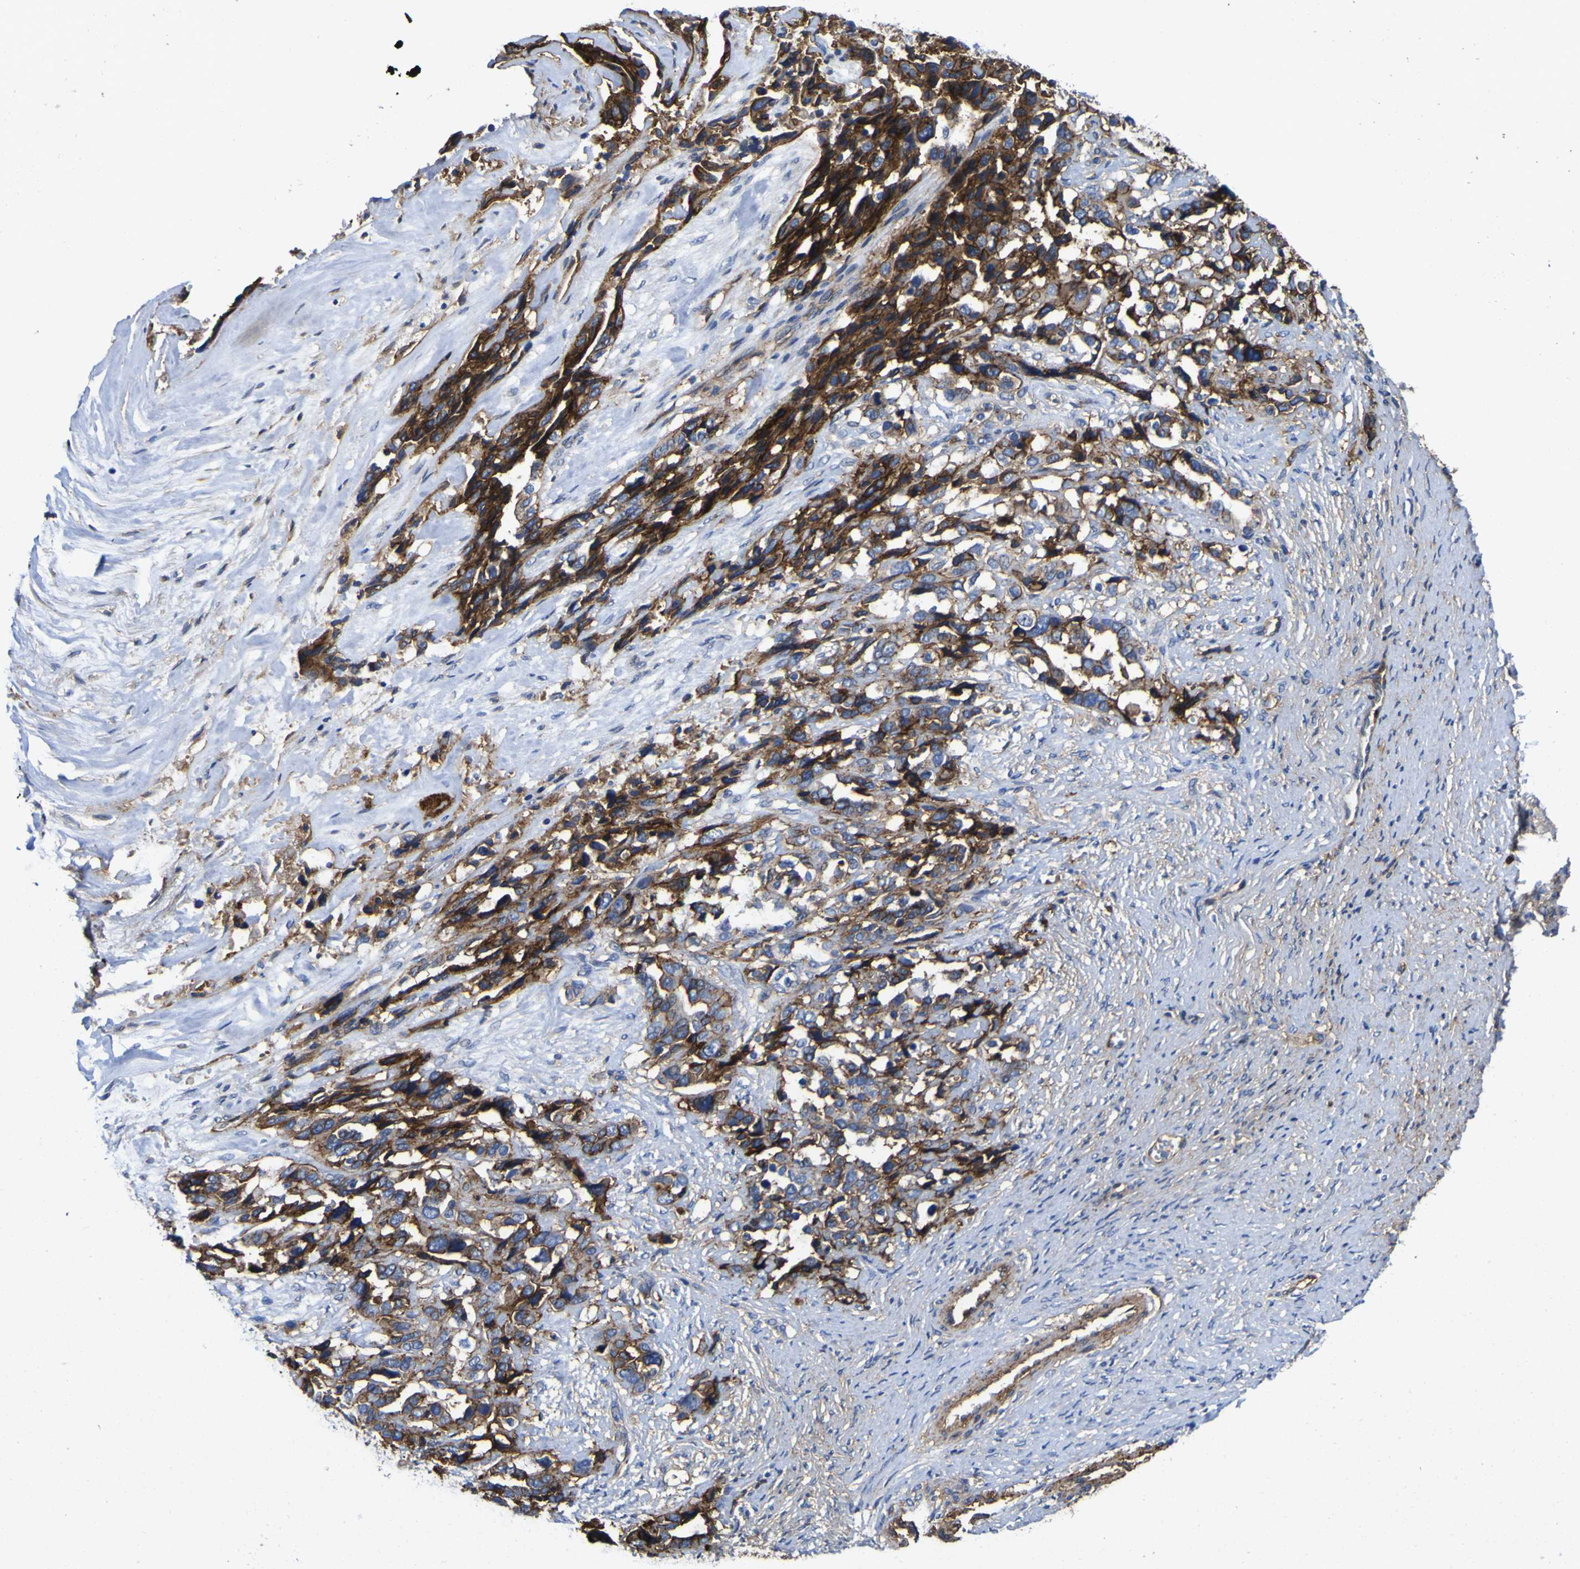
{"staining": {"intensity": "moderate", "quantity": "25%-75%", "location": "cytoplasmic/membranous"}, "tissue": "ovarian cancer", "cell_type": "Tumor cells", "image_type": "cancer", "snomed": [{"axis": "morphology", "description": "Cystadenocarcinoma, serous, NOS"}, {"axis": "topography", "description": "Ovary"}], "caption": "High-power microscopy captured an immunohistochemistry micrograph of ovarian cancer (serous cystadenocarcinoma), revealing moderate cytoplasmic/membranous positivity in approximately 25%-75% of tumor cells.", "gene": "CD151", "patient": {"sex": "female", "age": 44}}